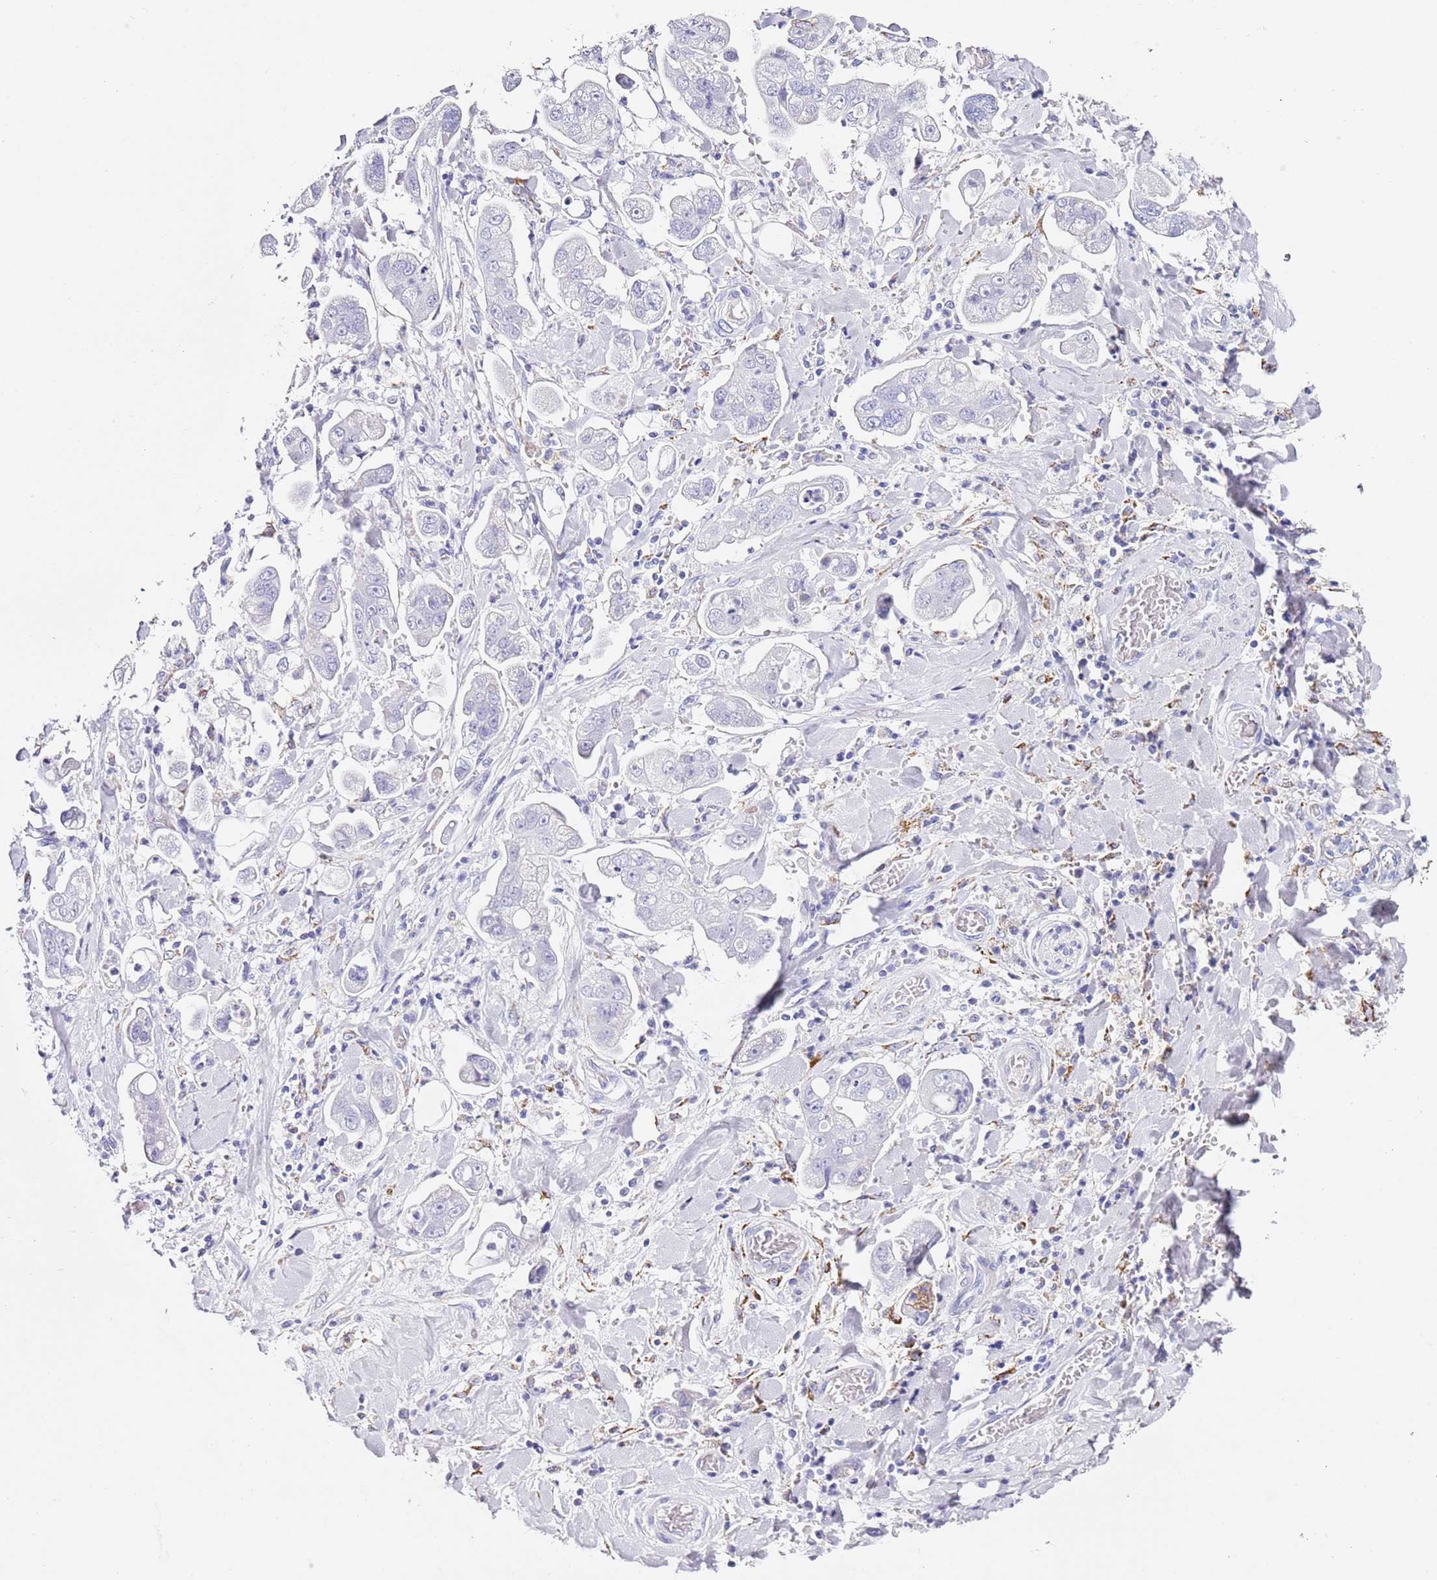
{"staining": {"intensity": "negative", "quantity": "none", "location": "none"}, "tissue": "stomach cancer", "cell_type": "Tumor cells", "image_type": "cancer", "snomed": [{"axis": "morphology", "description": "Adenocarcinoma, NOS"}, {"axis": "topography", "description": "Stomach"}], "caption": "This is an immunohistochemistry (IHC) image of stomach cancer. There is no positivity in tumor cells.", "gene": "PTBP2", "patient": {"sex": "male", "age": 62}}